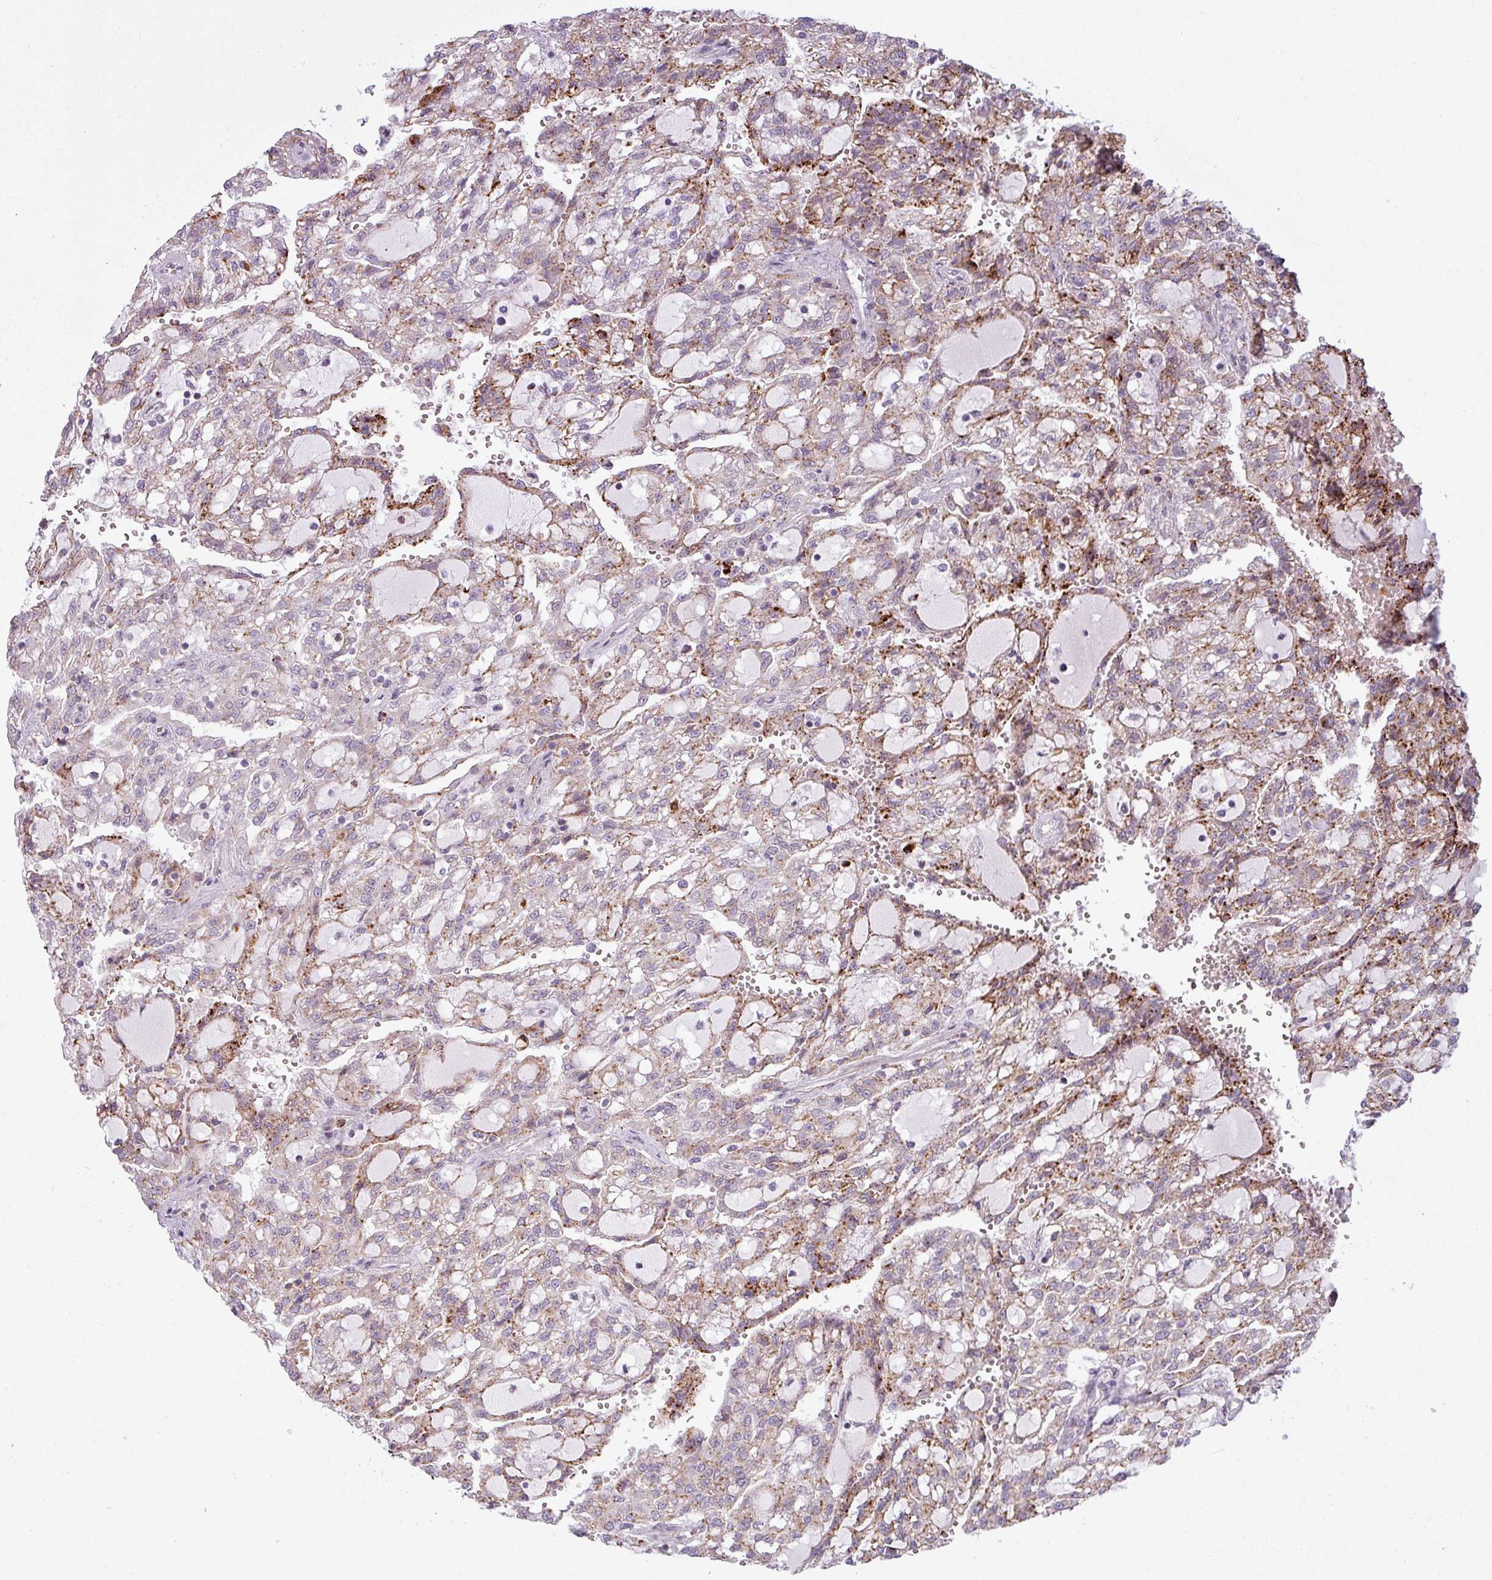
{"staining": {"intensity": "moderate", "quantity": "25%-75%", "location": "cytoplasmic/membranous"}, "tissue": "renal cancer", "cell_type": "Tumor cells", "image_type": "cancer", "snomed": [{"axis": "morphology", "description": "Adenocarcinoma, NOS"}, {"axis": "topography", "description": "Kidney"}], "caption": "IHC photomicrograph of renal cancer (adenocarcinoma) stained for a protein (brown), which shows medium levels of moderate cytoplasmic/membranous staining in about 25%-75% of tumor cells.", "gene": "MAP7D2", "patient": {"sex": "male", "age": 63}}